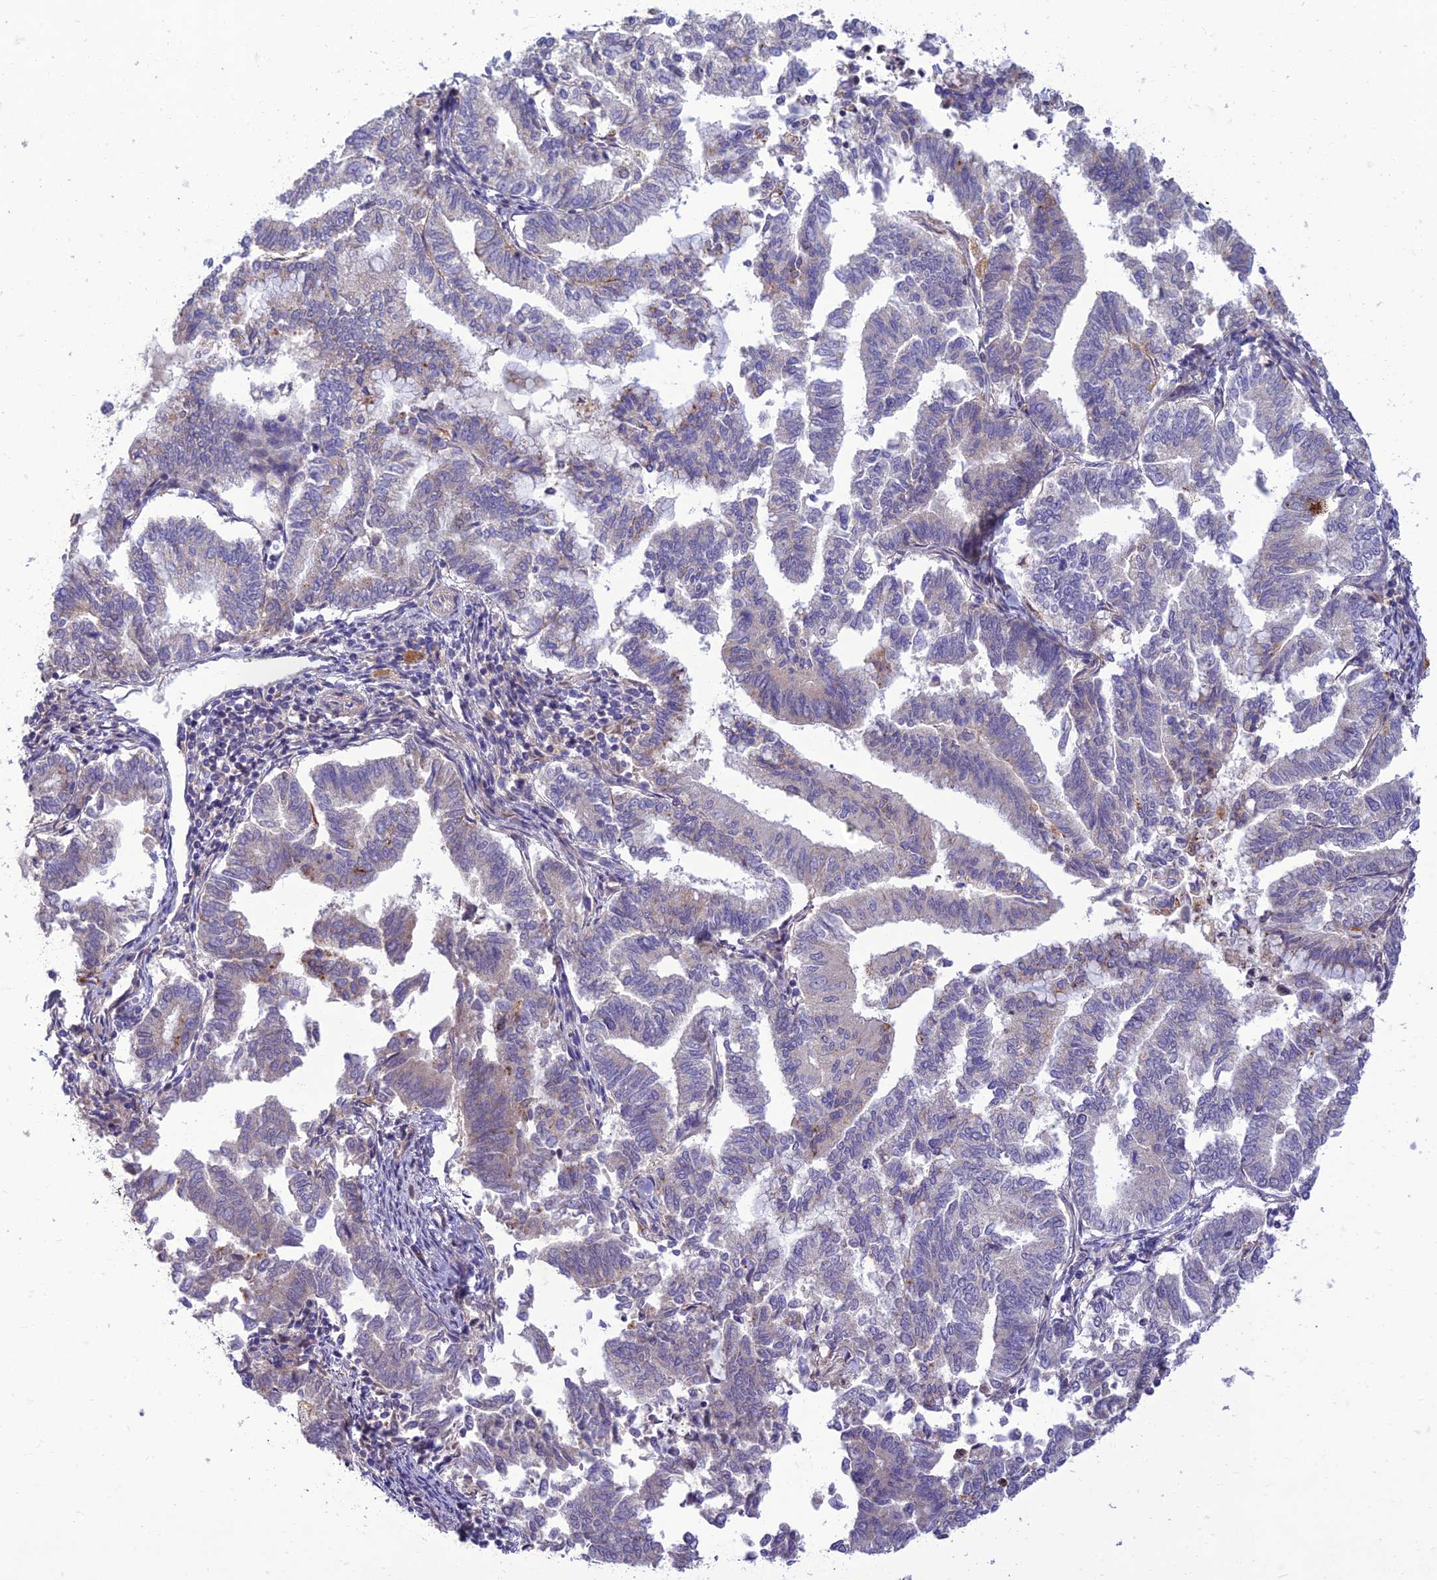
{"staining": {"intensity": "weak", "quantity": "<25%", "location": "cytoplasmic/membranous"}, "tissue": "endometrial cancer", "cell_type": "Tumor cells", "image_type": "cancer", "snomed": [{"axis": "morphology", "description": "Adenocarcinoma, NOS"}, {"axis": "topography", "description": "Endometrium"}], "caption": "This image is of endometrial cancer (adenocarcinoma) stained with immunohistochemistry to label a protein in brown with the nuclei are counter-stained blue. There is no expression in tumor cells.", "gene": "IRAK3", "patient": {"sex": "female", "age": 79}}